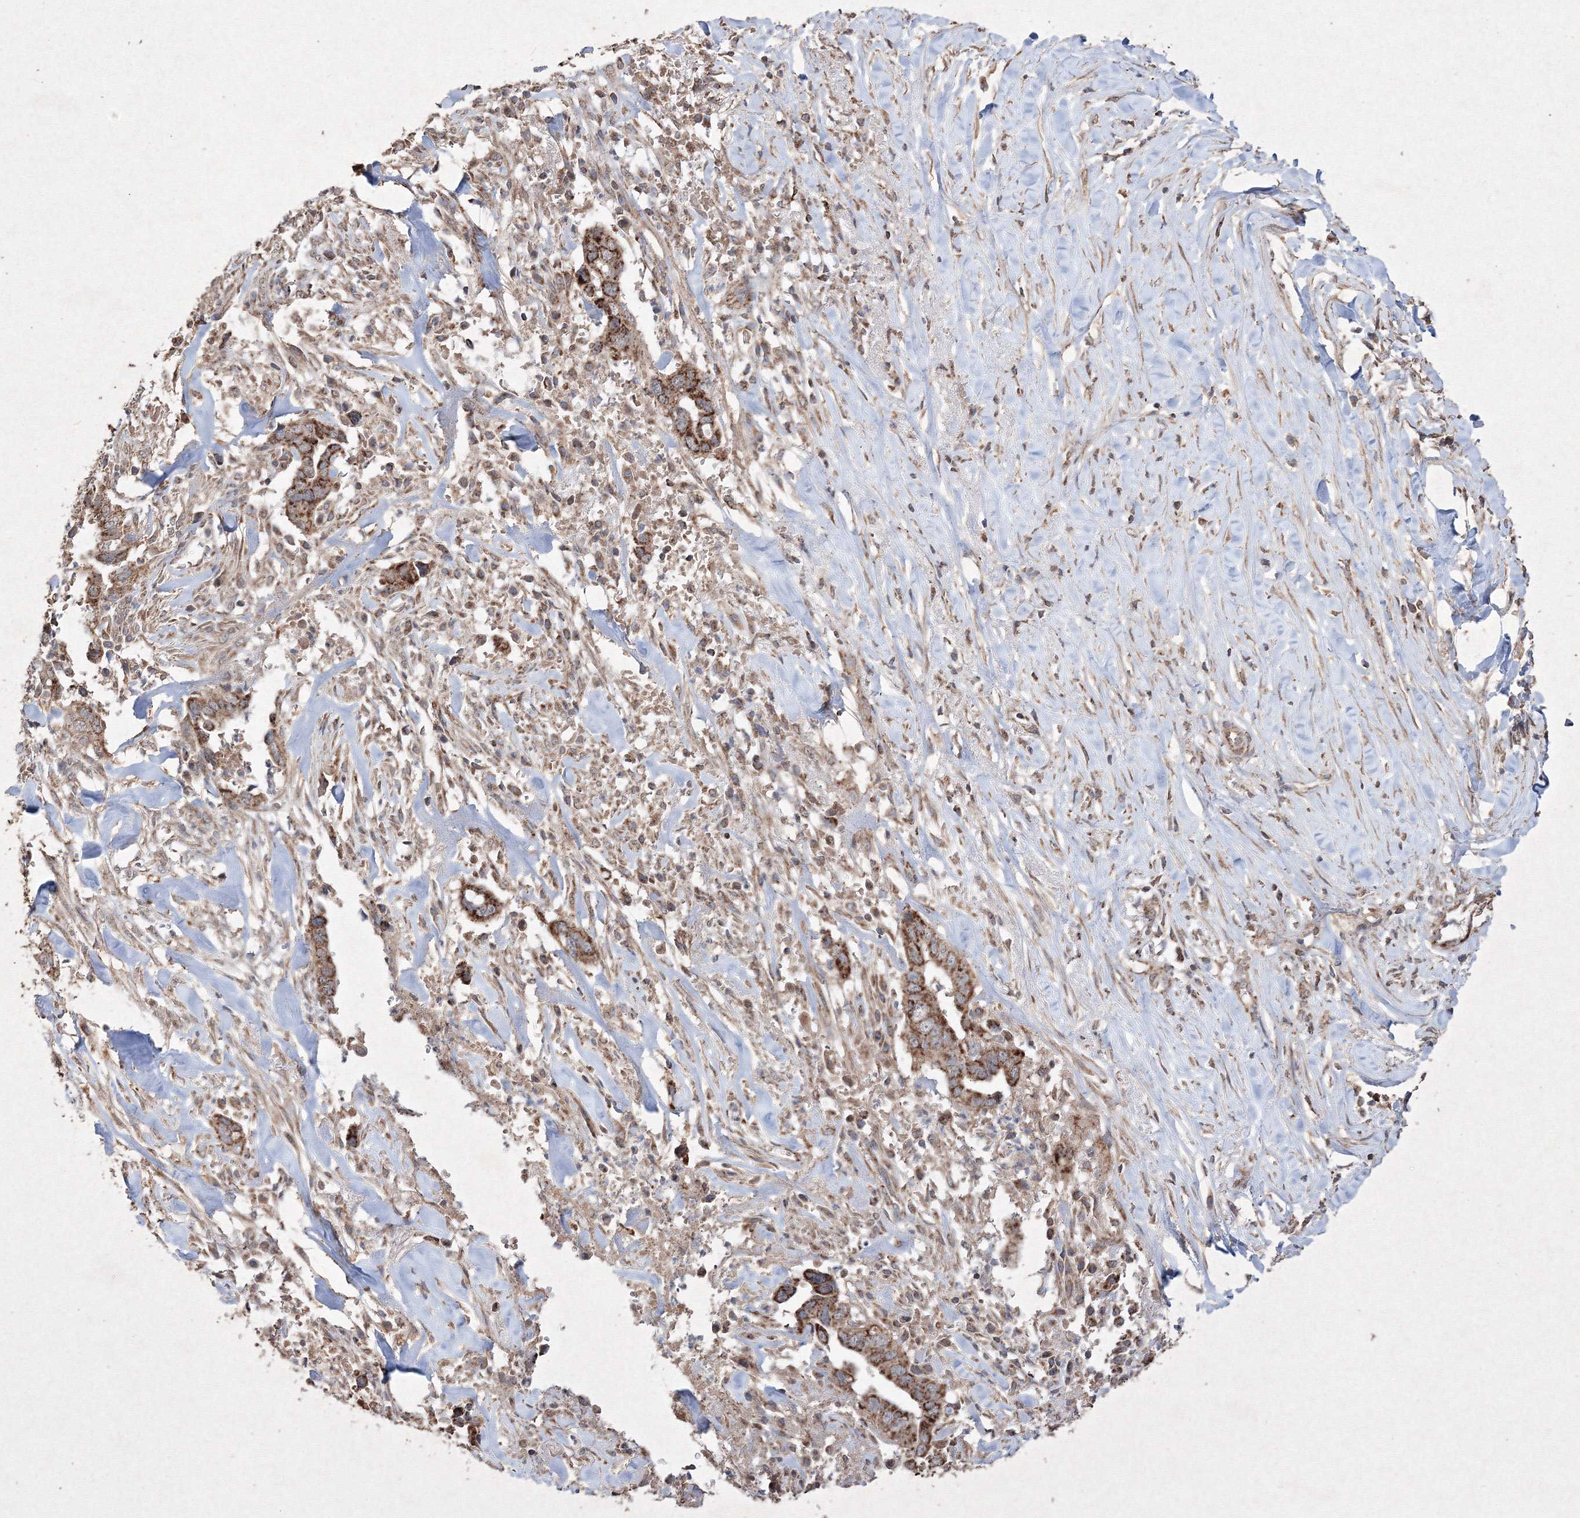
{"staining": {"intensity": "strong", "quantity": ">75%", "location": "cytoplasmic/membranous"}, "tissue": "liver cancer", "cell_type": "Tumor cells", "image_type": "cancer", "snomed": [{"axis": "morphology", "description": "Cholangiocarcinoma"}, {"axis": "topography", "description": "Liver"}], "caption": "Liver cancer (cholangiocarcinoma) tissue shows strong cytoplasmic/membranous positivity in approximately >75% of tumor cells", "gene": "GRSF1", "patient": {"sex": "female", "age": 79}}